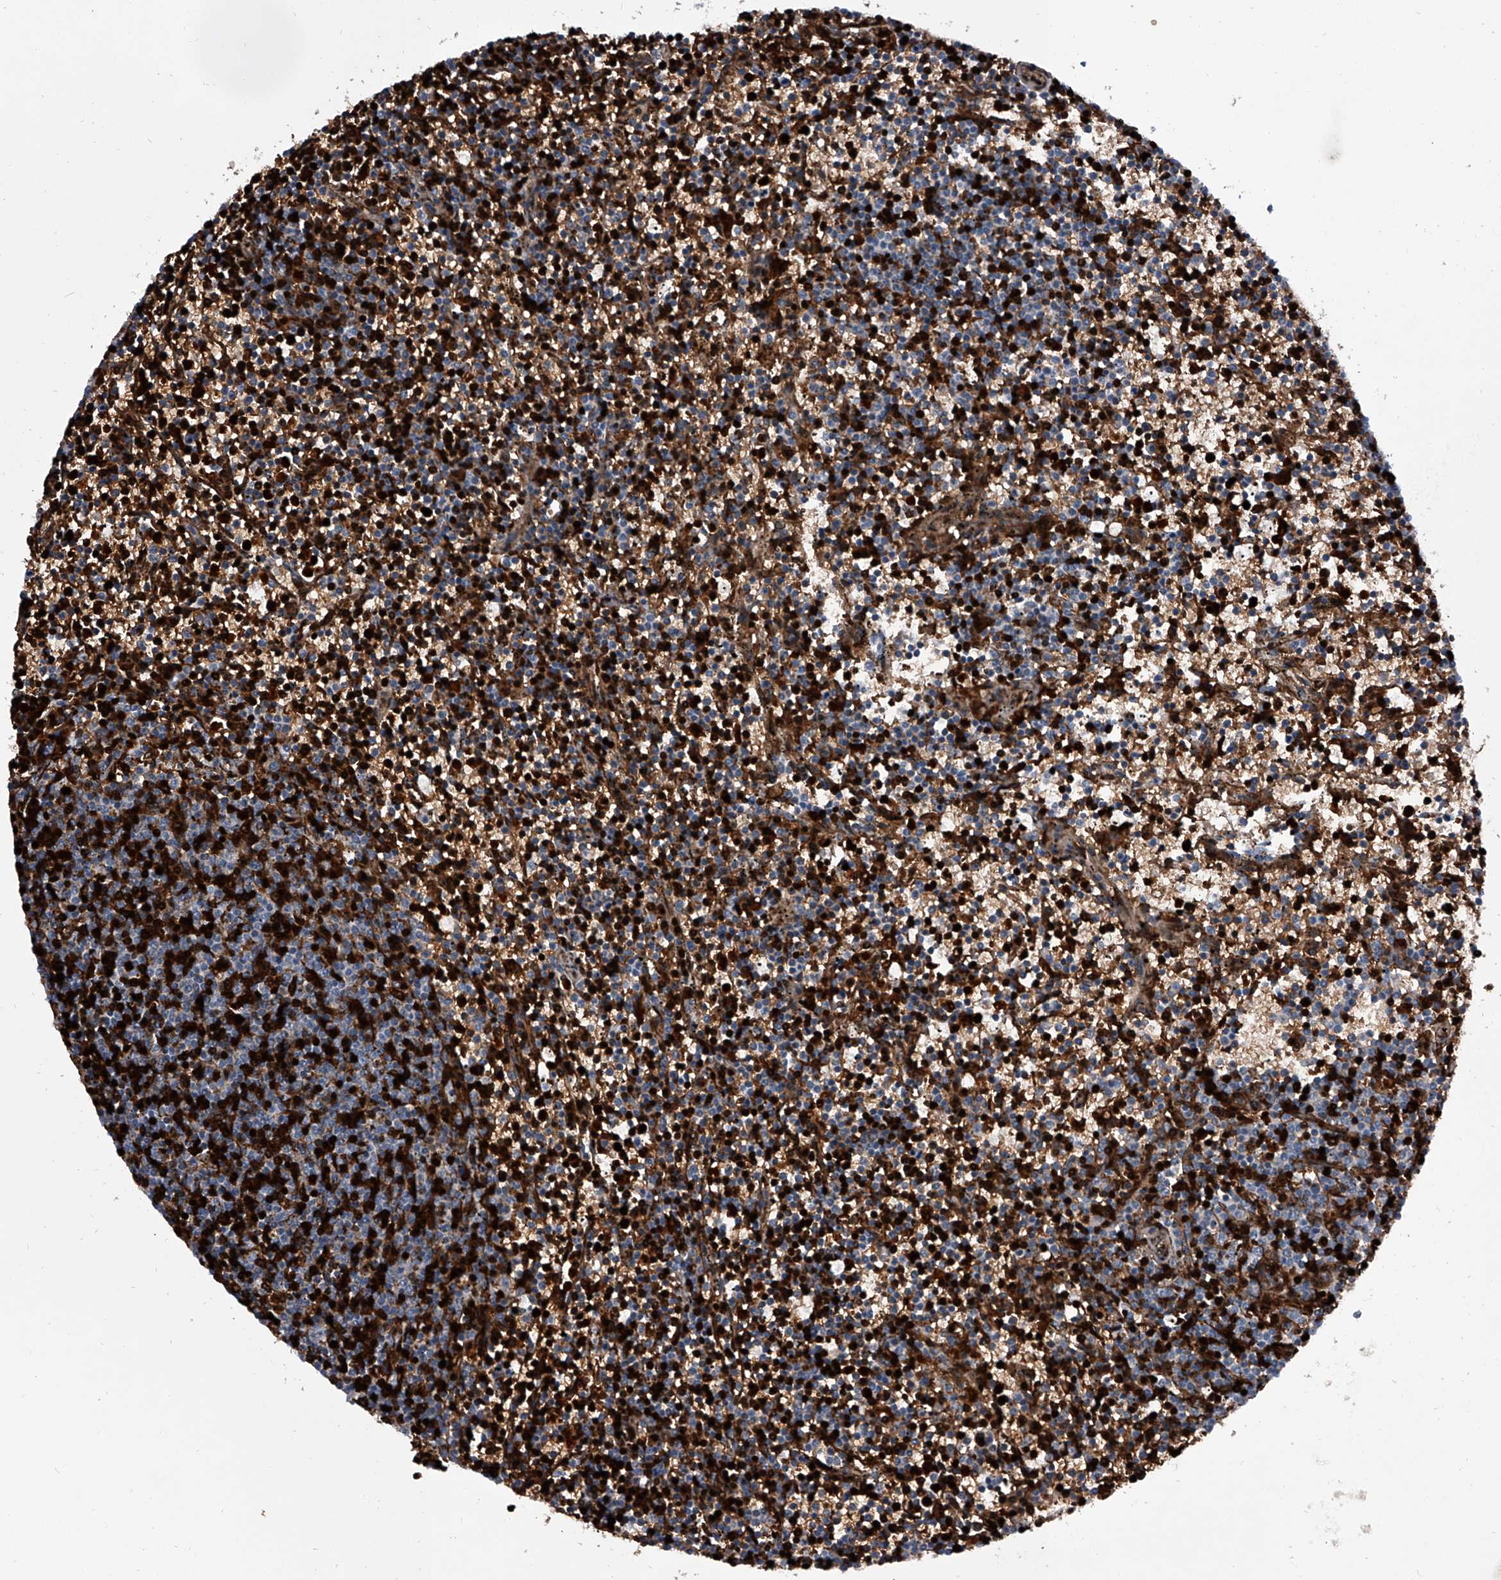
{"staining": {"intensity": "negative", "quantity": "none", "location": "none"}, "tissue": "lymphoma", "cell_type": "Tumor cells", "image_type": "cancer", "snomed": [{"axis": "morphology", "description": "Malignant lymphoma, non-Hodgkin's type, Low grade"}, {"axis": "topography", "description": "Spleen"}], "caption": "A high-resolution image shows immunohistochemistry staining of low-grade malignant lymphoma, non-Hodgkin's type, which shows no significant expression in tumor cells.", "gene": "CEP85L", "patient": {"sex": "female", "age": 50}}